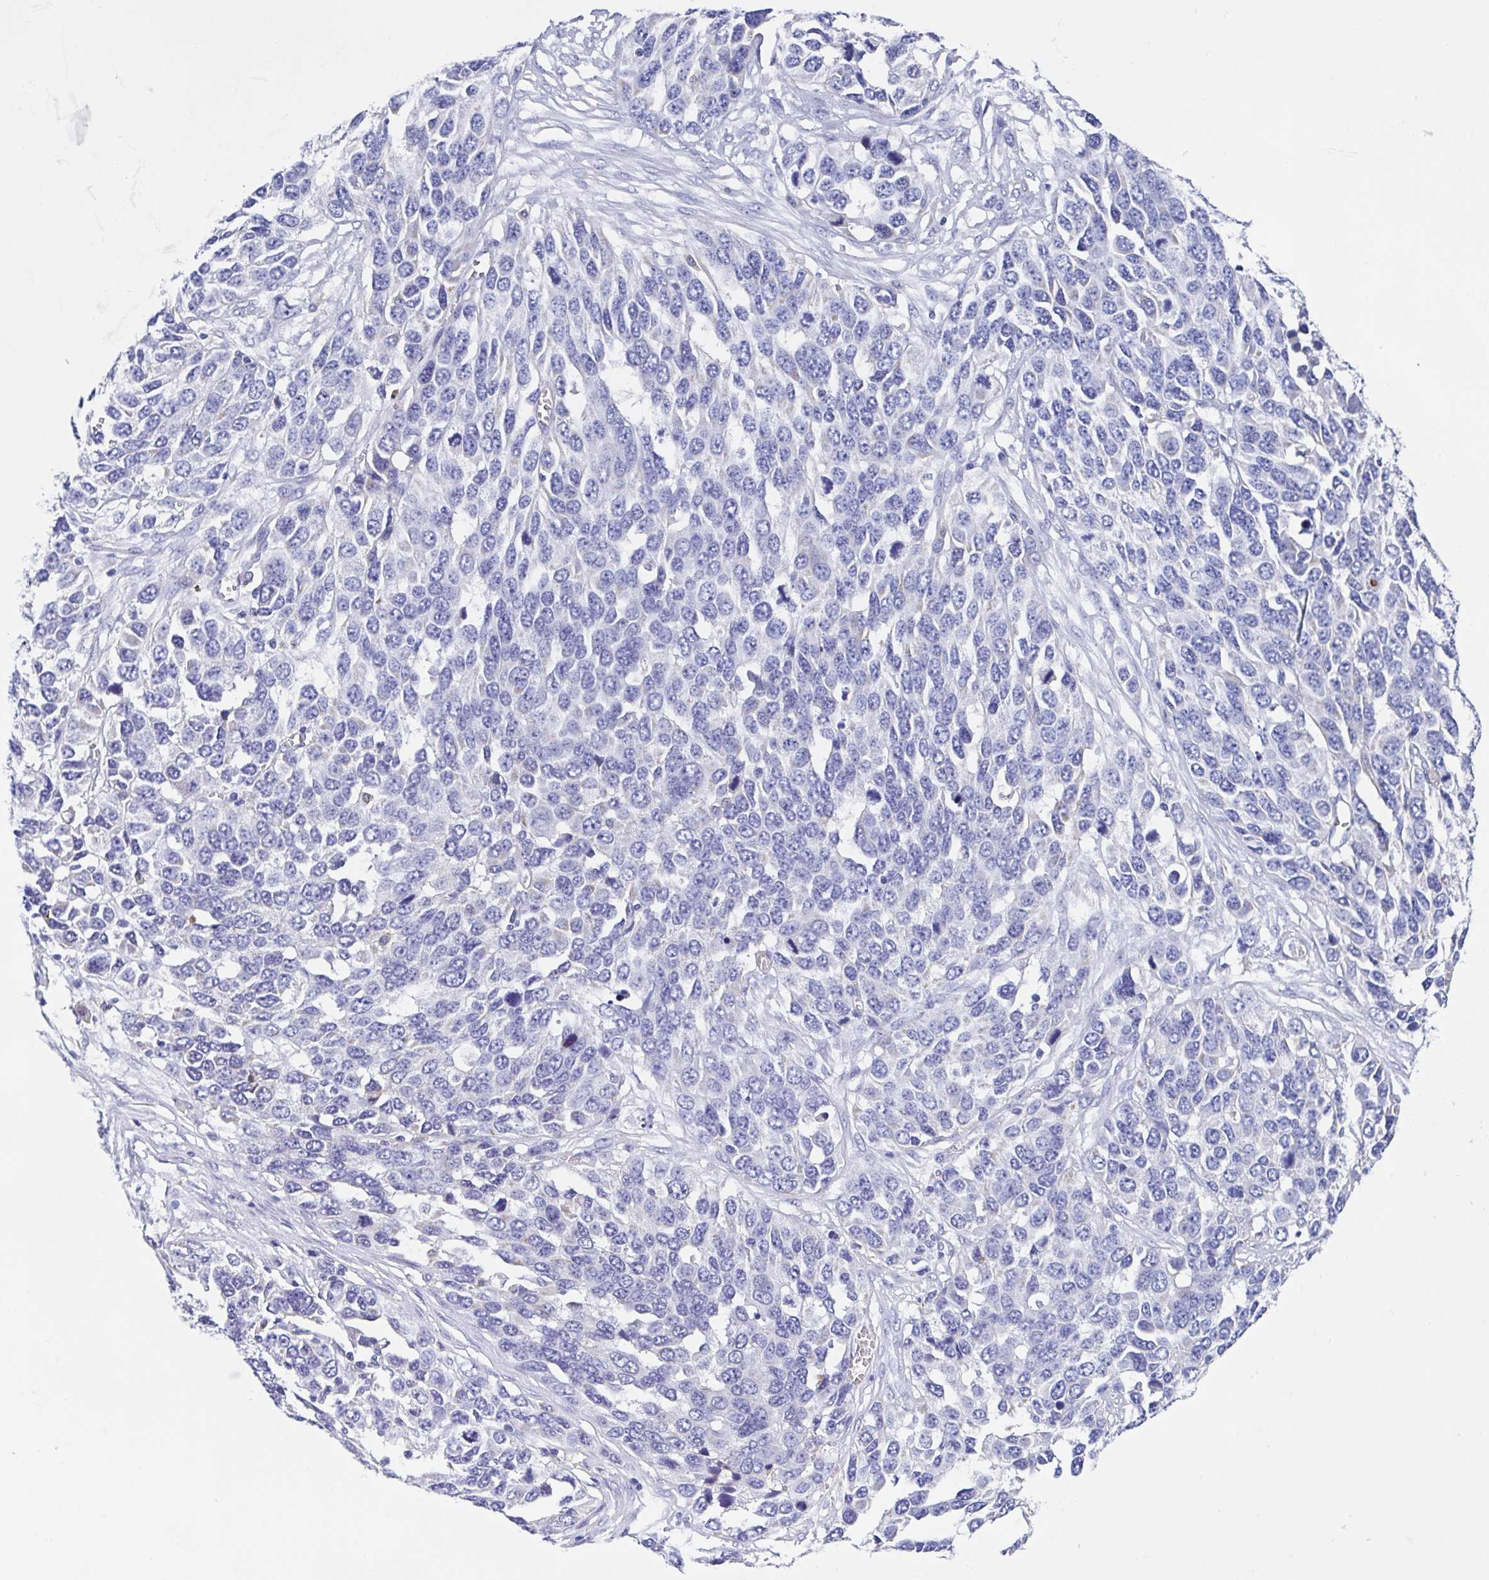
{"staining": {"intensity": "negative", "quantity": "none", "location": "none"}, "tissue": "ovarian cancer", "cell_type": "Tumor cells", "image_type": "cancer", "snomed": [{"axis": "morphology", "description": "Cystadenocarcinoma, serous, NOS"}, {"axis": "topography", "description": "Ovary"}], "caption": "Histopathology image shows no significant protein positivity in tumor cells of ovarian cancer.", "gene": "FCGR3A", "patient": {"sex": "female", "age": 76}}